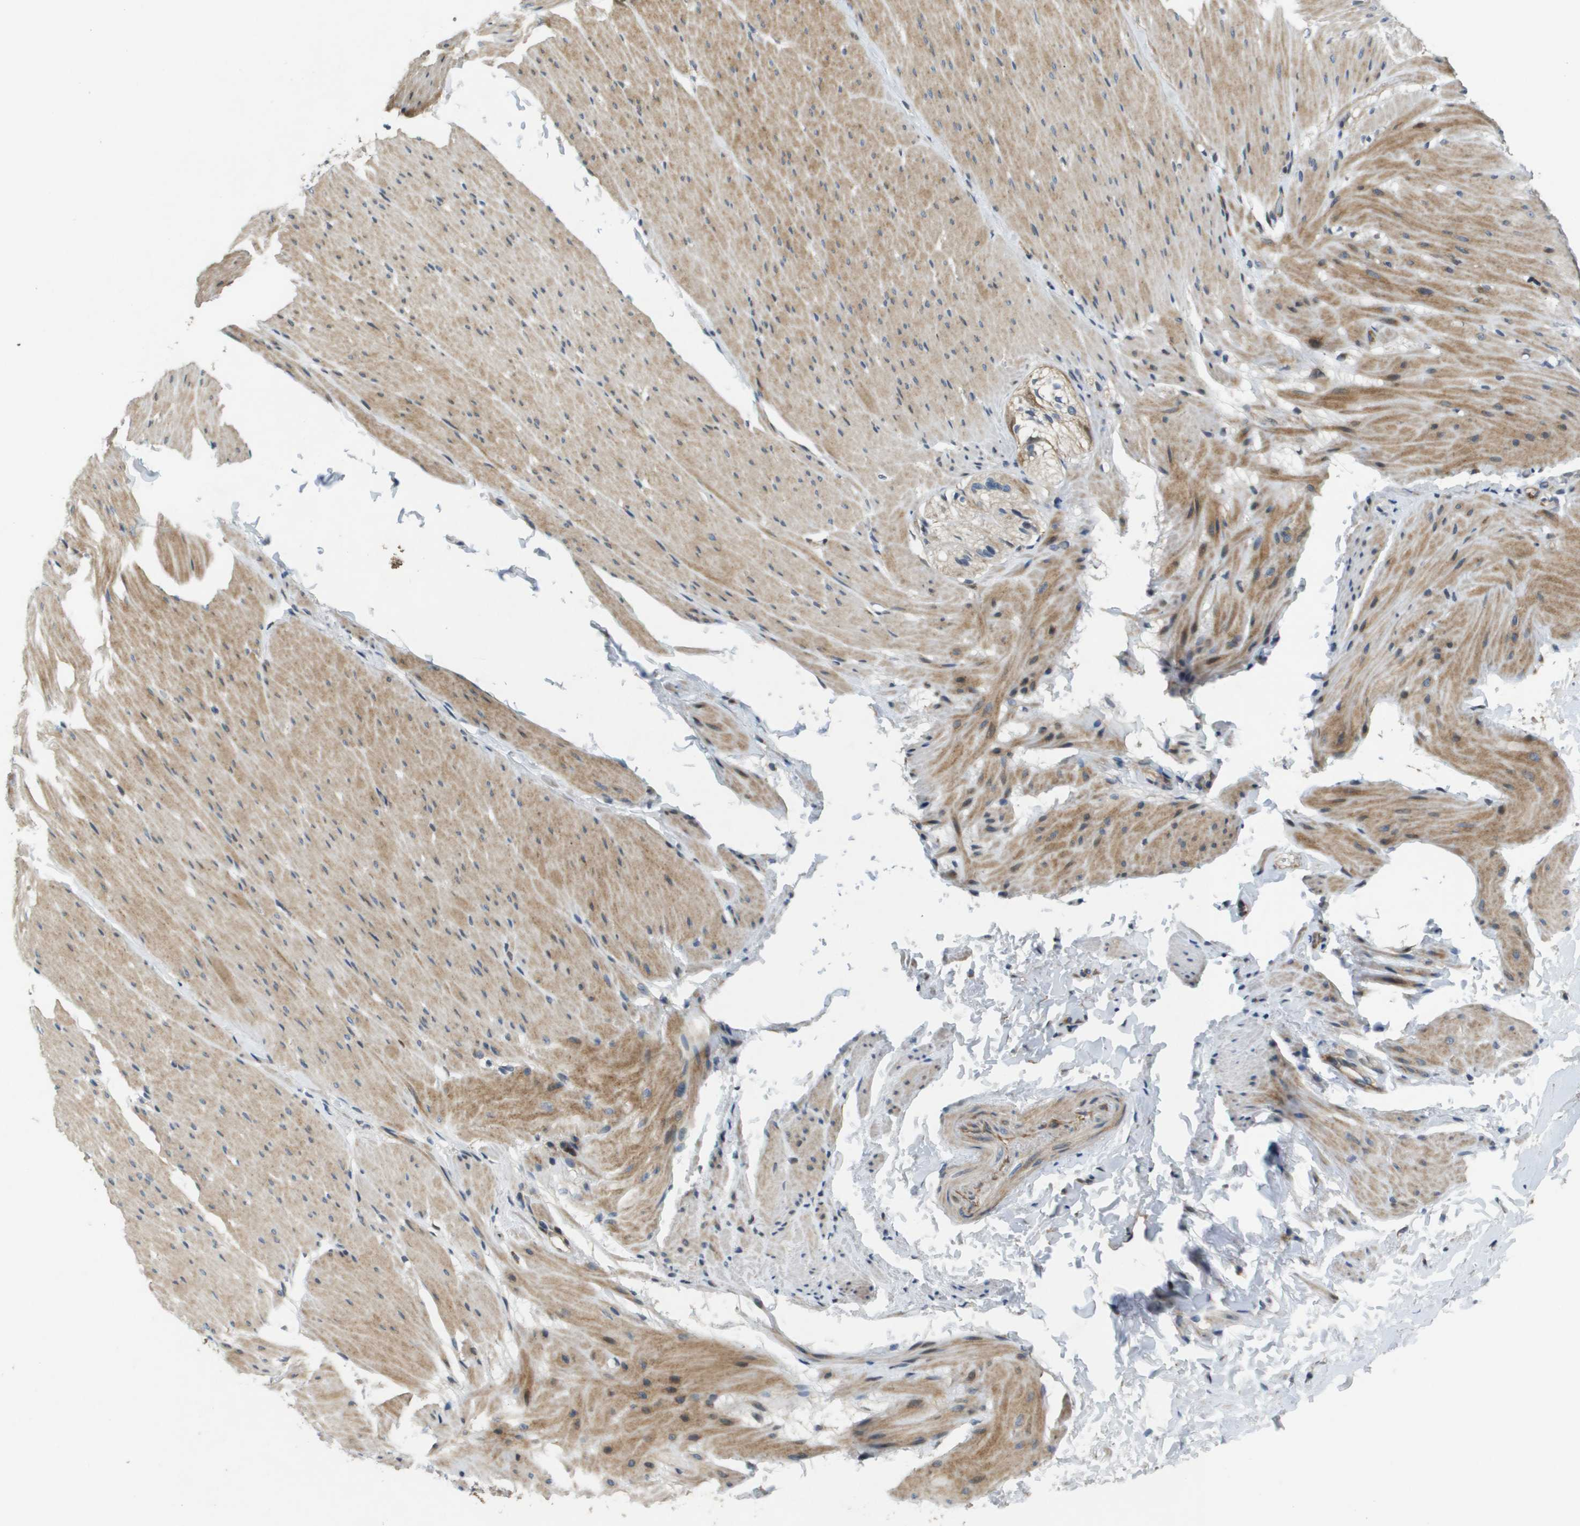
{"staining": {"intensity": "moderate", "quantity": "25%-75%", "location": "cytoplasmic/membranous"}, "tissue": "smooth muscle", "cell_type": "Smooth muscle cells", "image_type": "normal", "snomed": [{"axis": "morphology", "description": "Normal tissue, NOS"}, {"axis": "topography", "description": "Smooth muscle"}, {"axis": "topography", "description": "Colon"}], "caption": "Protein positivity by immunohistochemistry reveals moderate cytoplasmic/membranous expression in approximately 25%-75% of smooth muscle cells in normal smooth muscle.", "gene": "SCN4B", "patient": {"sex": "male", "age": 67}}